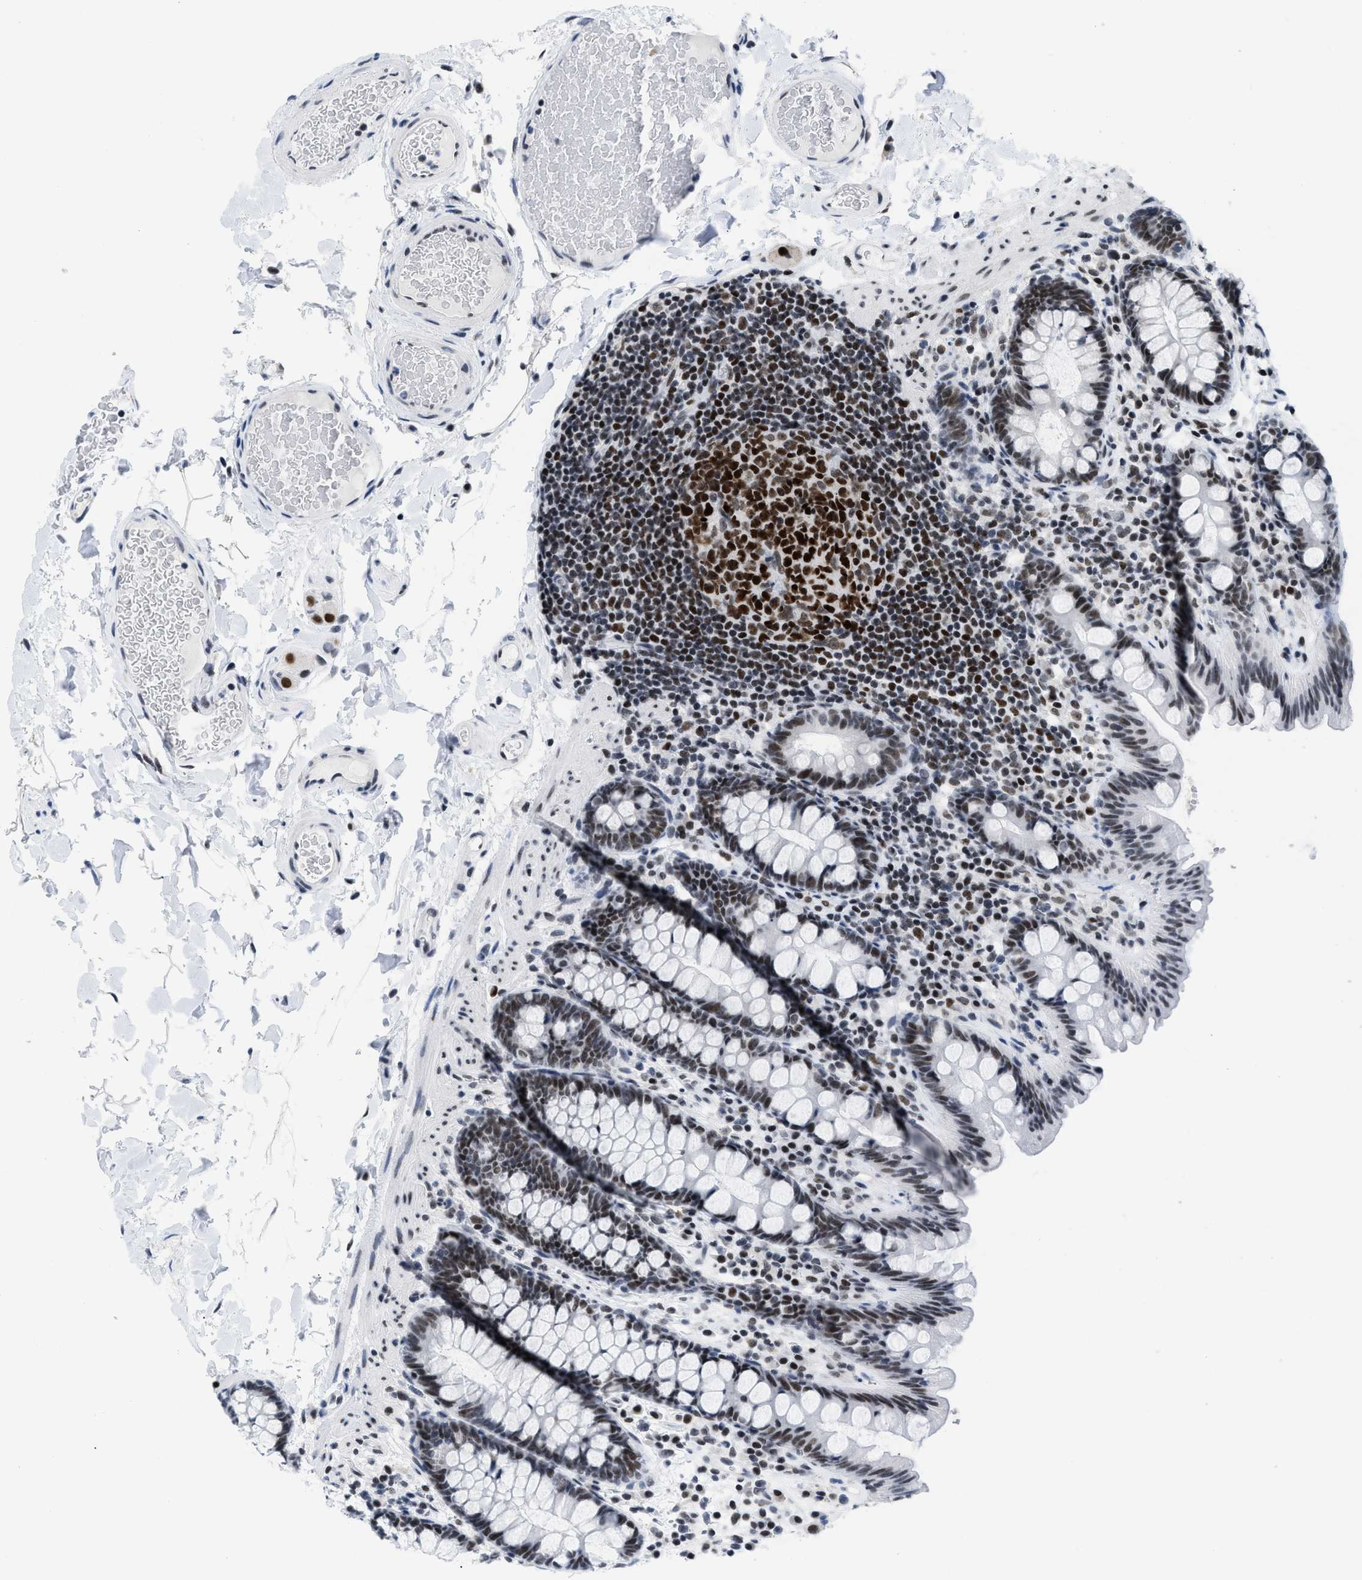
{"staining": {"intensity": "negative", "quantity": "none", "location": "none"}, "tissue": "colon", "cell_type": "Endothelial cells", "image_type": "normal", "snomed": [{"axis": "morphology", "description": "Normal tissue, NOS"}, {"axis": "topography", "description": "Colon"}], "caption": "The histopathology image reveals no significant expression in endothelial cells of colon. (Brightfield microscopy of DAB immunohistochemistry (IHC) at high magnification).", "gene": "TERF2IP", "patient": {"sex": "female", "age": 80}}